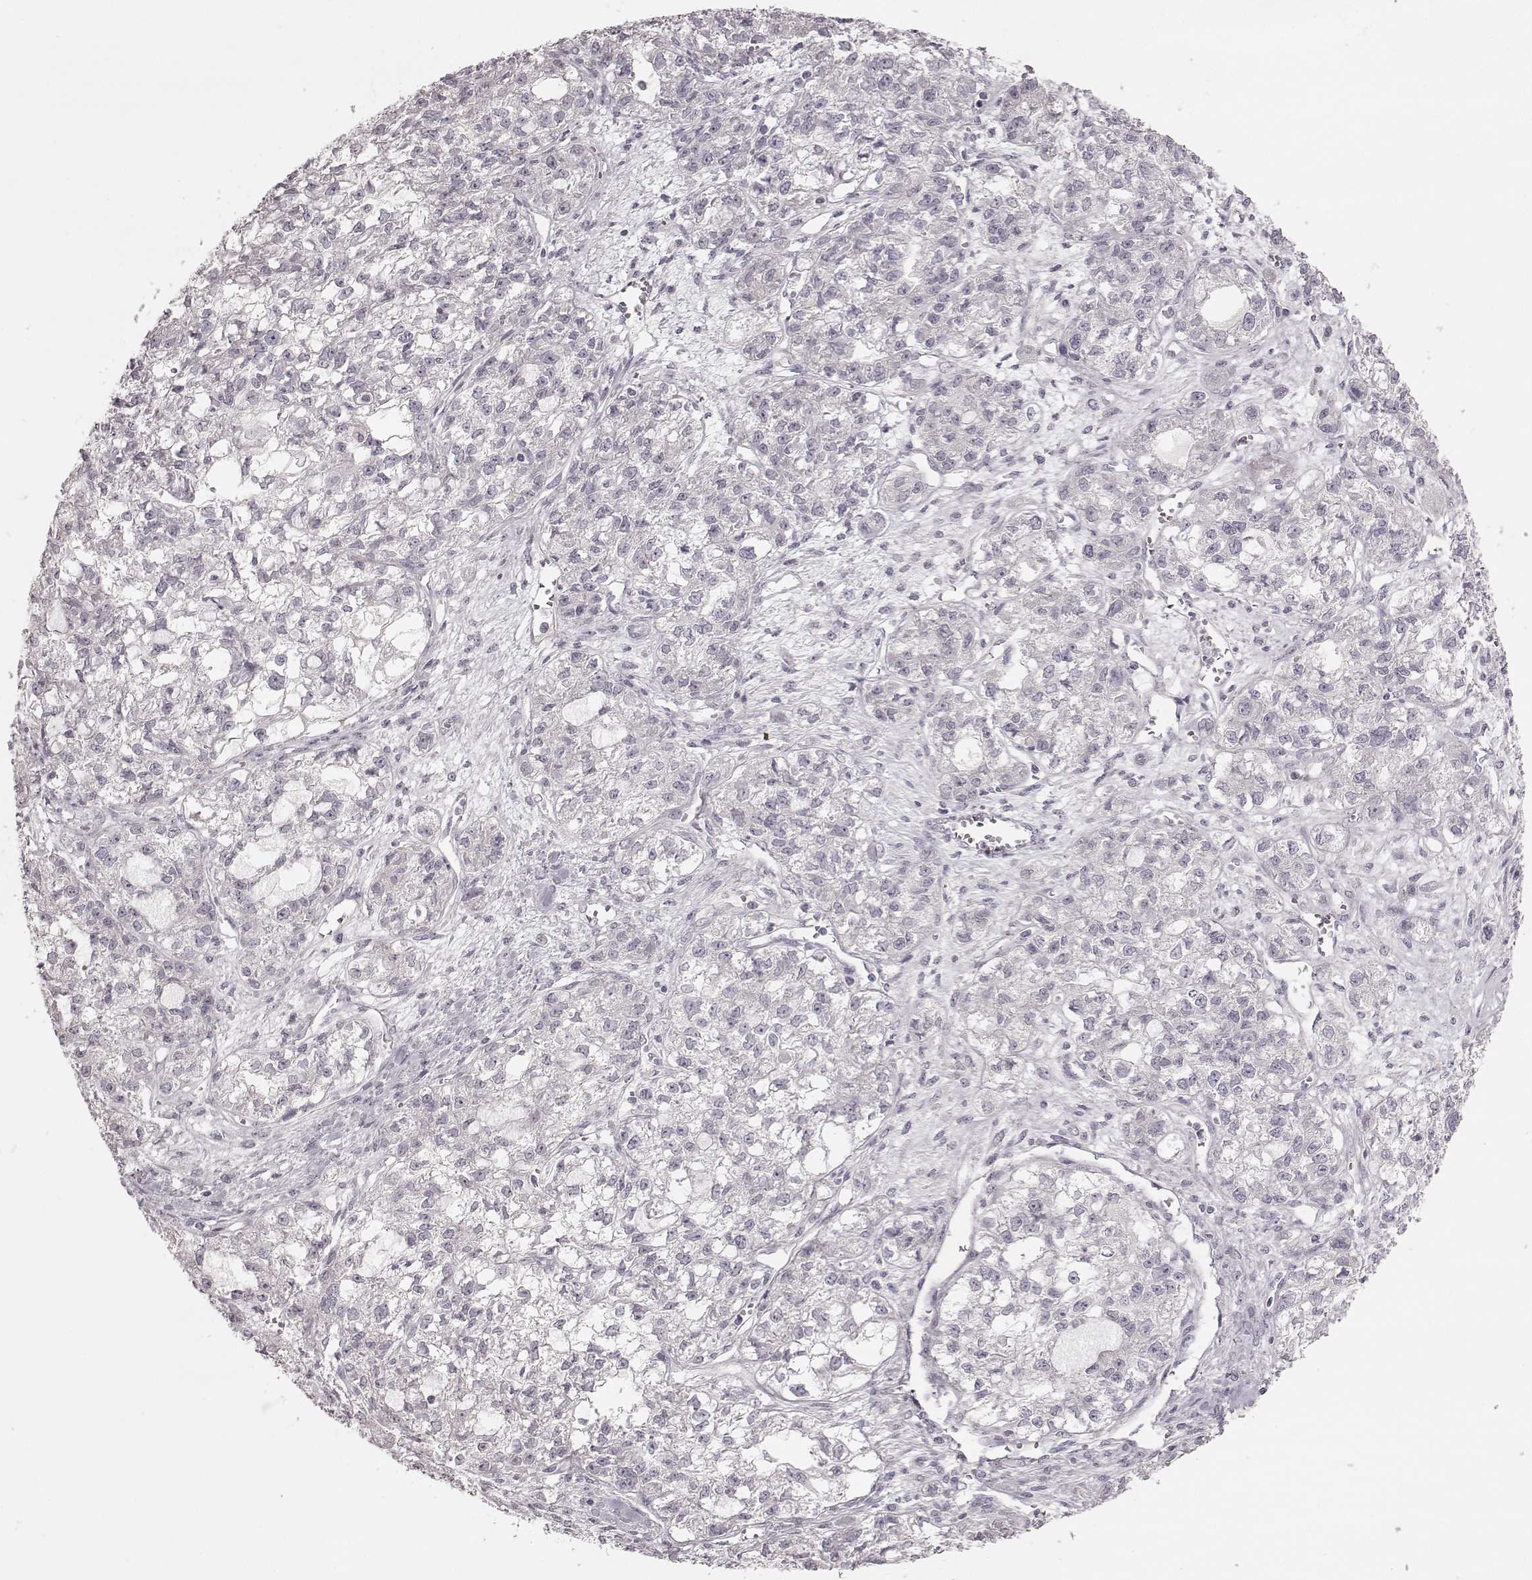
{"staining": {"intensity": "negative", "quantity": "none", "location": "none"}, "tissue": "ovarian cancer", "cell_type": "Tumor cells", "image_type": "cancer", "snomed": [{"axis": "morphology", "description": "Carcinoma, endometroid"}, {"axis": "topography", "description": "Ovary"}], "caption": "This is a micrograph of immunohistochemistry (IHC) staining of endometroid carcinoma (ovarian), which shows no expression in tumor cells.", "gene": "PRLHR", "patient": {"sex": "female", "age": 64}}